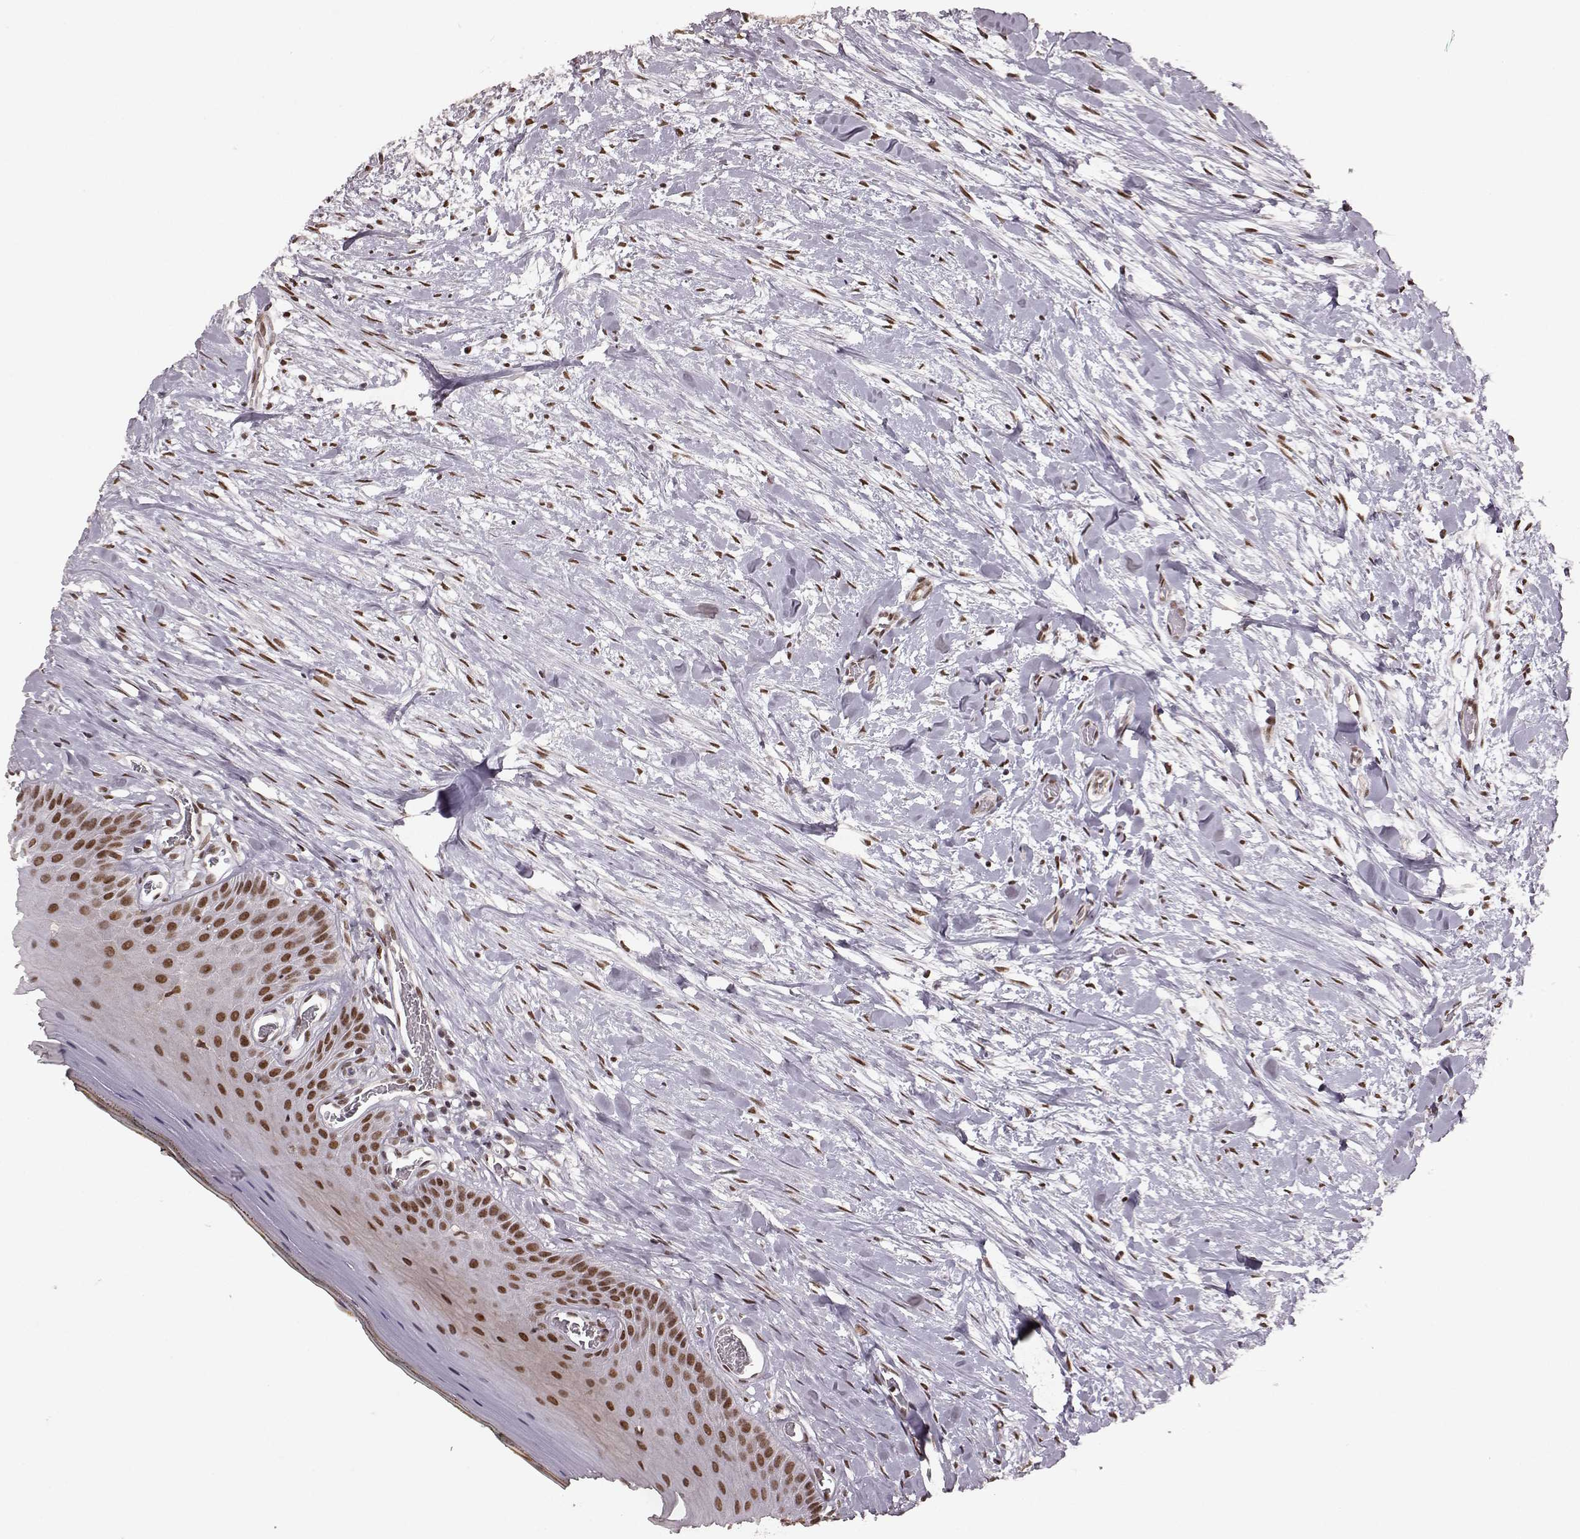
{"staining": {"intensity": "moderate", "quantity": ">75%", "location": "nuclear"}, "tissue": "oral mucosa", "cell_type": "Squamous epithelial cells", "image_type": "normal", "snomed": [{"axis": "morphology", "description": "Normal tissue, NOS"}, {"axis": "topography", "description": "Oral tissue"}], "caption": "Immunohistochemical staining of benign human oral mucosa reveals >75% levels of moderate nuclear protein expression in approximately >75% of squamous epithelial cells. The staining is performed using DAB brown chromogen to label protein expression. The nuclei are counter-stained blue using hematoxylin.", "gene": "RRAGD", "patient": {"sex": "female", "age": 43}}